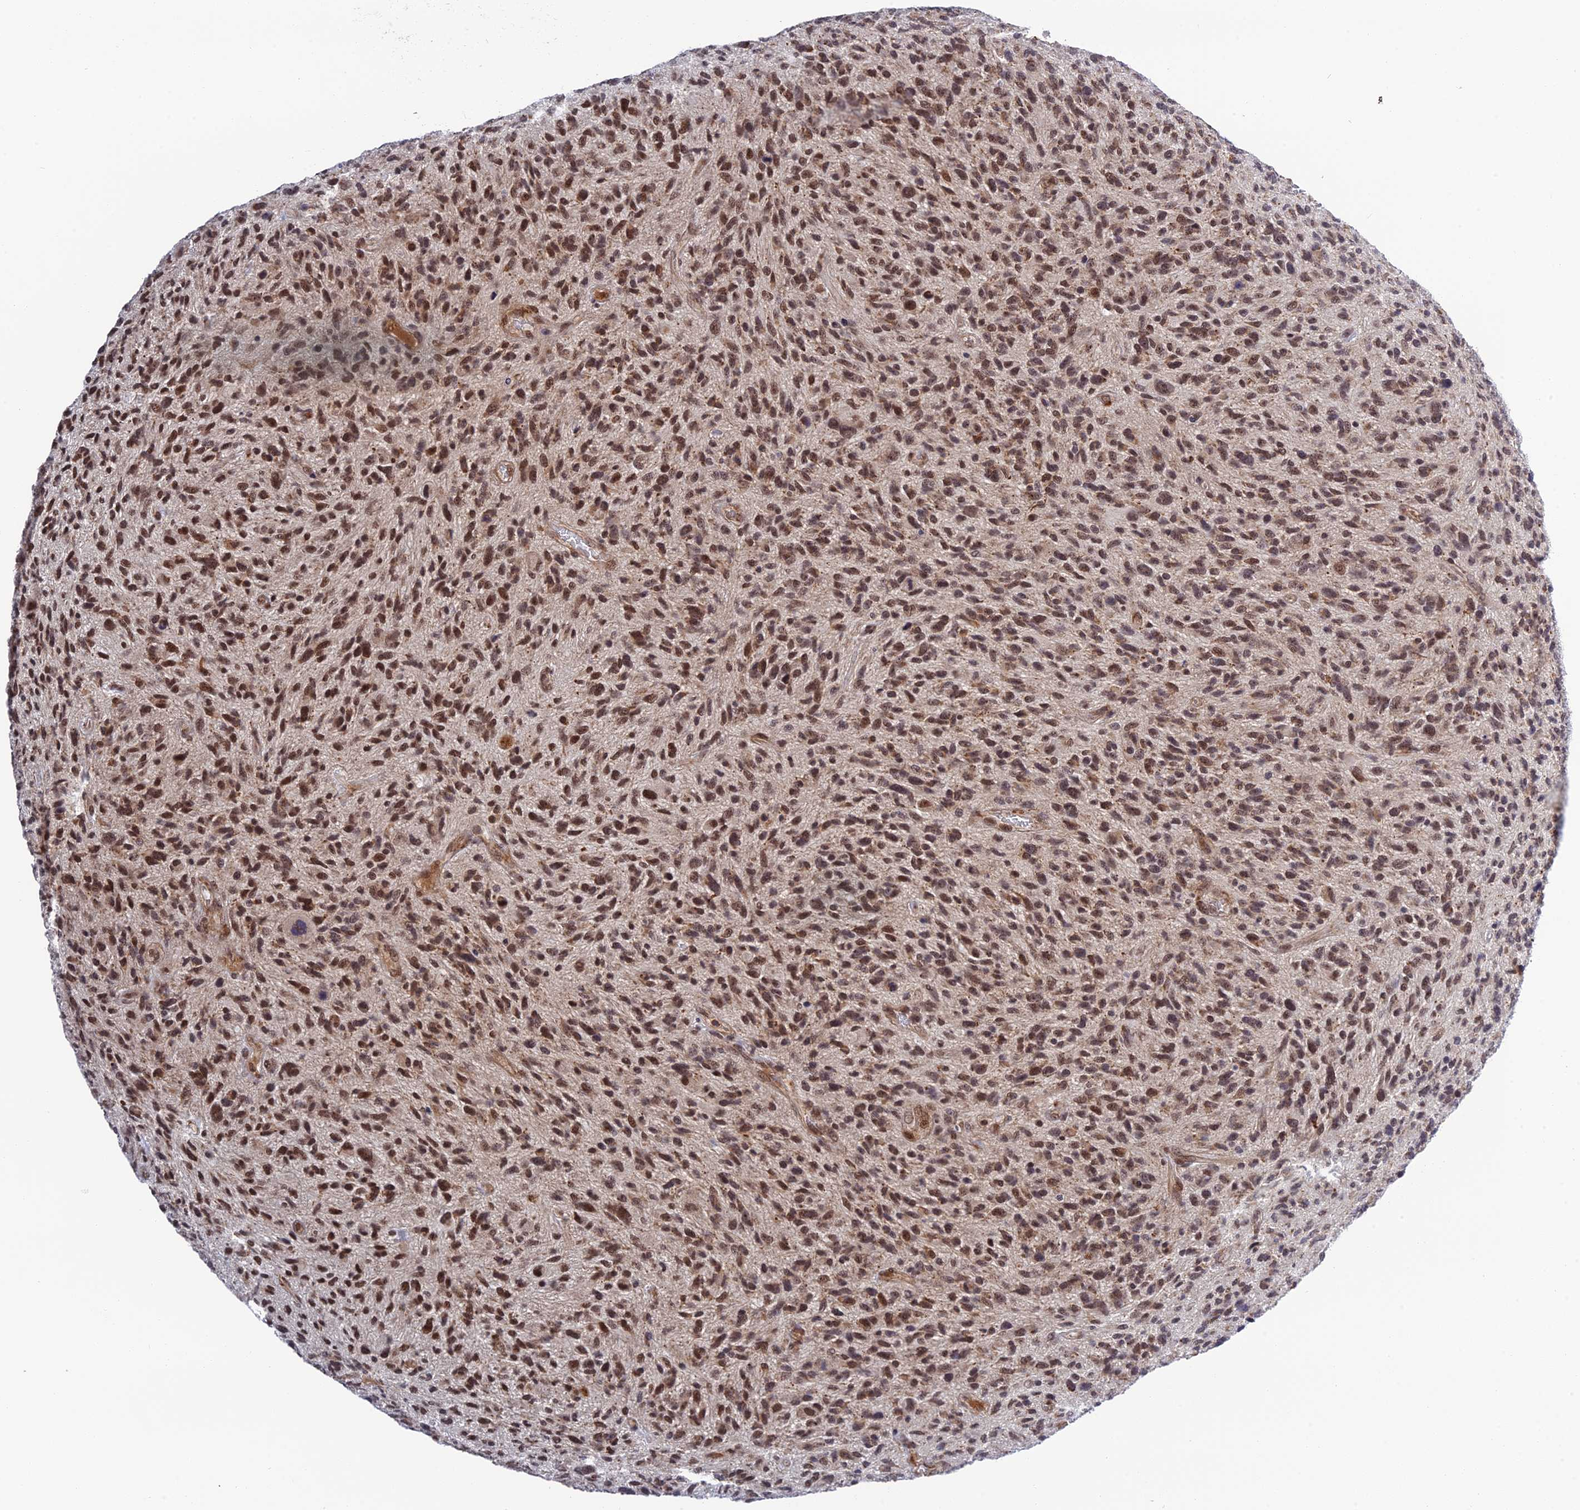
{"staining": {"intensity": "moderate", "quantity": ">75%", "location": "nuclear"}, "tissue": "glioma", "cell_type": "Tumor cells", "image_type": "cancer", "snomed": [{"axis": "morphology", "description": "Glioma, malignant, High grade"}, {"axis": "topography", "description": "Brain"}], "caption": "Protein staining of malignant glioma (high-grade) tissue shows moderate nuclear positivity in about >75% of tumor cells. The protein is shown in brown color, while the nuclei are stained blue.", "gene": "REXO1", "patient": {"sex": "male", "age": 47}}